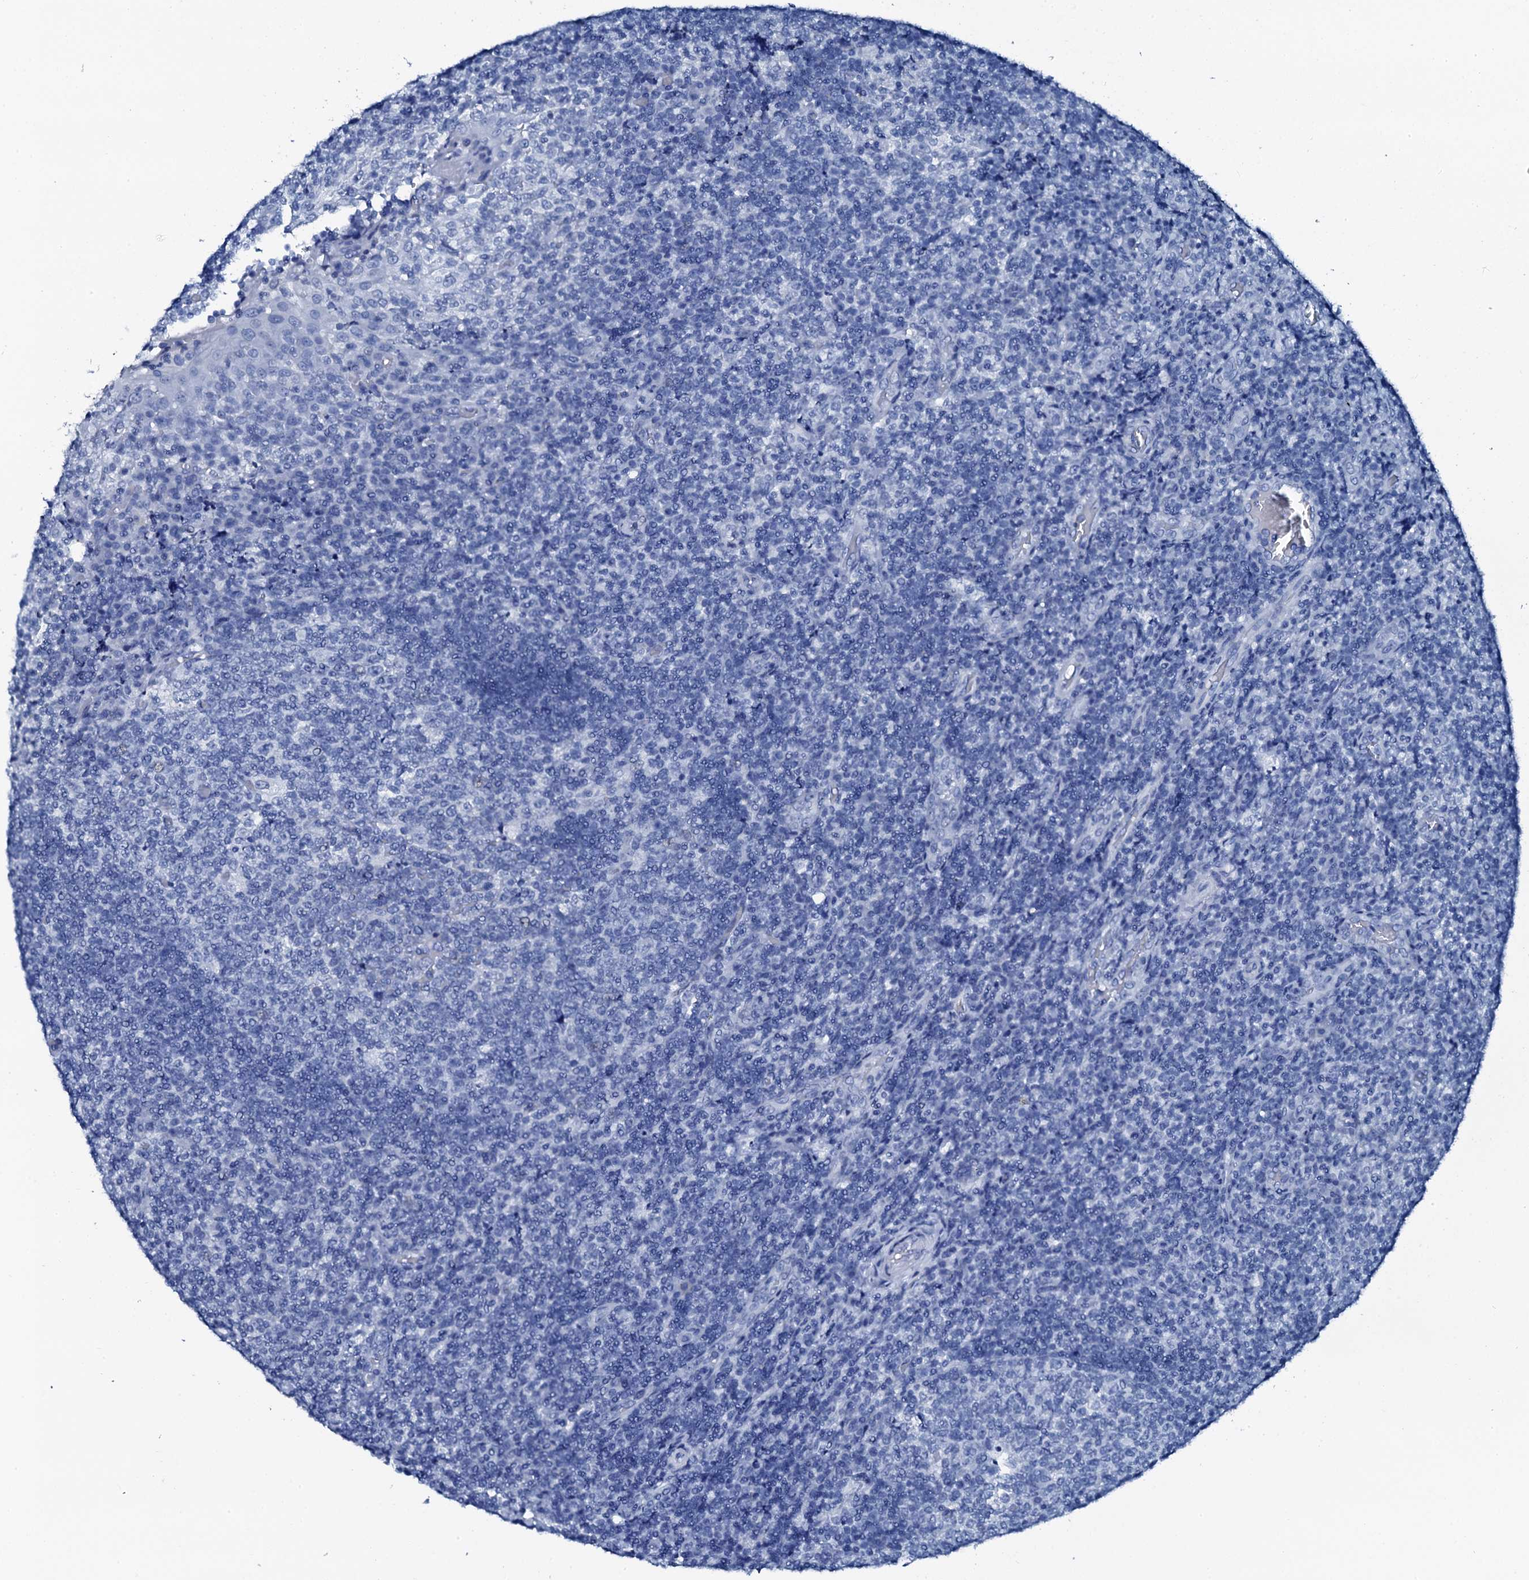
{"staining": {"intensity": "negative", "quantity": "none", "location": "none"}, "tissue": "tonsil", "cell_type": "Germinal center cells", "image_type": "normal", "snomed": [{"axis": "morphology", "description": "Normal tissue, NOS"}, {"axis": "topography", "description": "Tonsil"}], "caption": "Immunohistochemistry photomicrograph of normal tonsil: human tonsil stained with DAB (3,3'-diaminobenzidine) shows no significant protein positivity in germinal center cells. The staining is performed using DAB brown chromogen with nuclei counter-stained in using hematoxylin.", "gene": "PTH", "patient": {"sex": "female", "age": 19}}